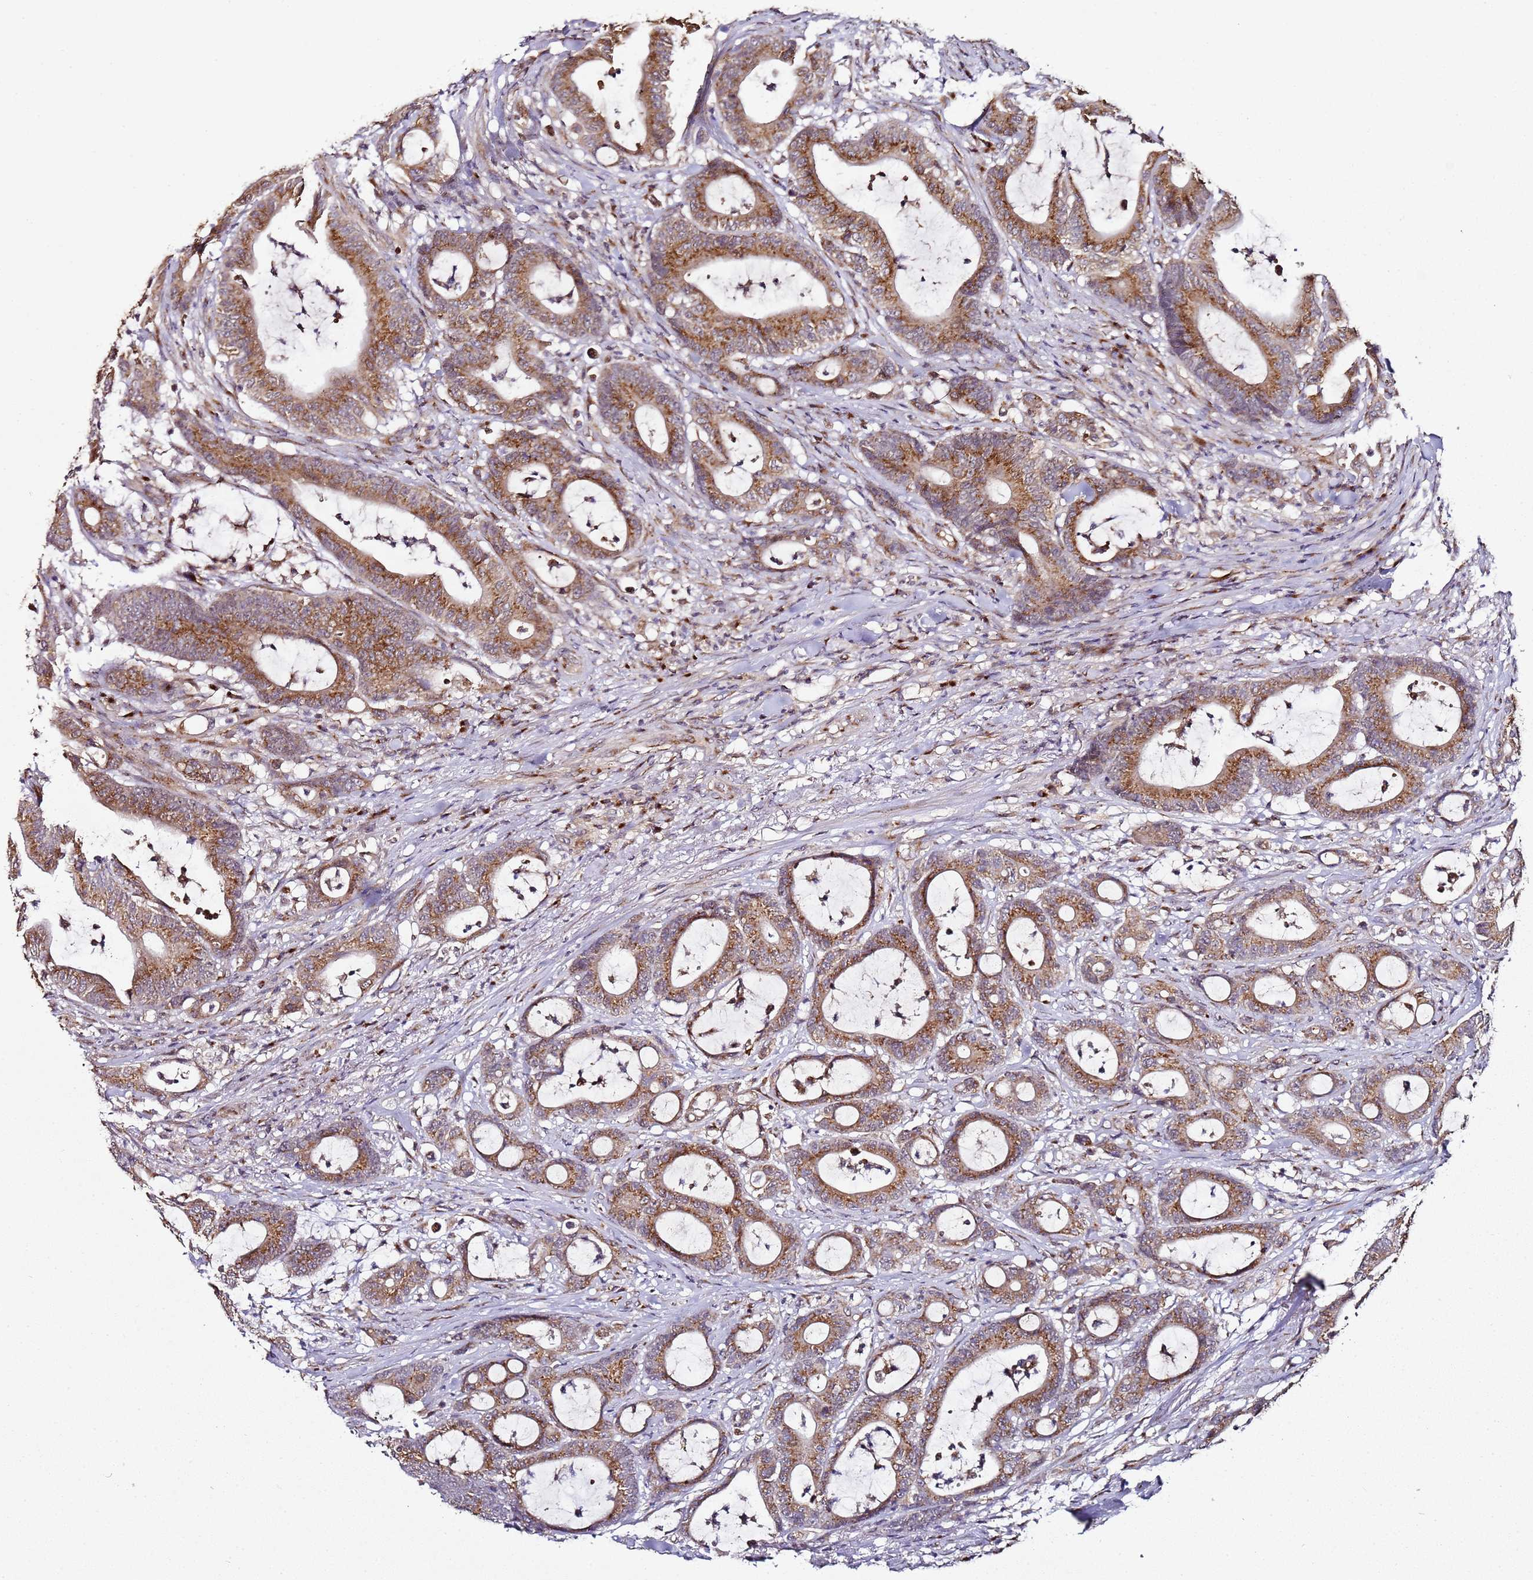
{"staining": {"intensity": "moderate", "quantity": ">75%", "location": "cytoplasmic/membranous"}, "tissue": "colorectal cancer", "cell_type": "Tumor cells", "image_type": "cancer", "snomed": [{"axis": "morphology", "description": "Adenocarcinoma, NOS"}, {"axis": "topography", "description": "Colon"}], "caption": "DAB (3,3'-diaminobenzidine) immunohistochemical staining of adenocarcinoma (colorectal) displays moderate cytoplasmic/membranous protein expression in approximately >75% of tumor cells.", "gene": "MRPL49", "patient": {"sex": "female", "age": 84}}